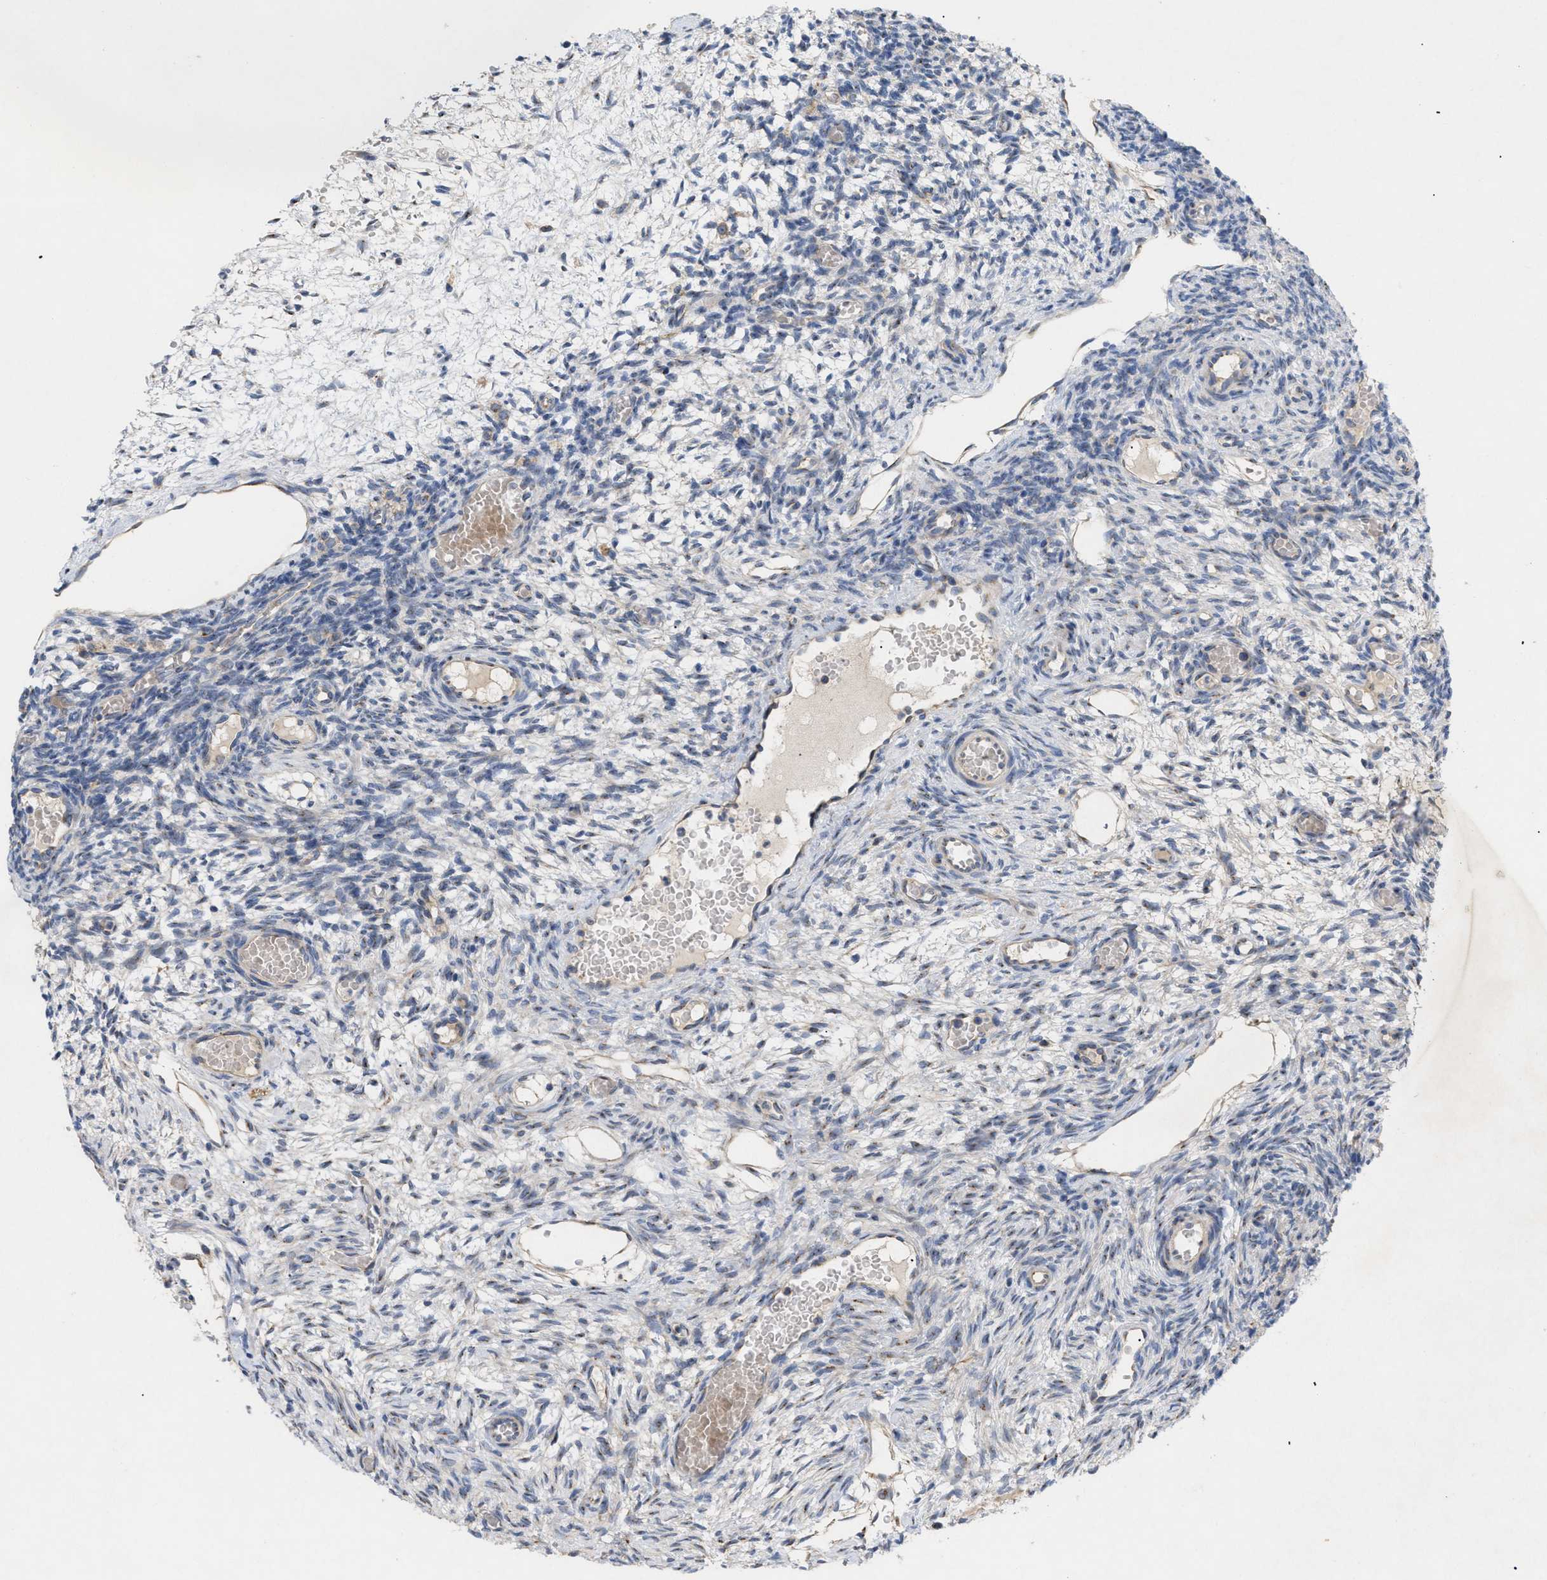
{"staining": {"intensity": "weak", "quantity": "25%-75%", "location": "cytoplasmic/membranous"}, "tissue": "ovary", "cell_type": "Ovarian stroma cells", "image_type": "normal", "snomed": [{"axis": "morphology", "description": "Normal tissue, NOS"}, {"axis": "topography", "description": "Ovary"}], "caption": "Immunohistochemistry (IHC) photomicrograph of benign ovary: ovary stained using IHC reveals low levels of weak protein expression localized specifically in the cytoplasmic/membranous of ovarian stroma cells, appearing as a cytoplasmic/membranous brown color.", "gene": "SLC50A1", "patient": {"sex": "female", "age": 27}}